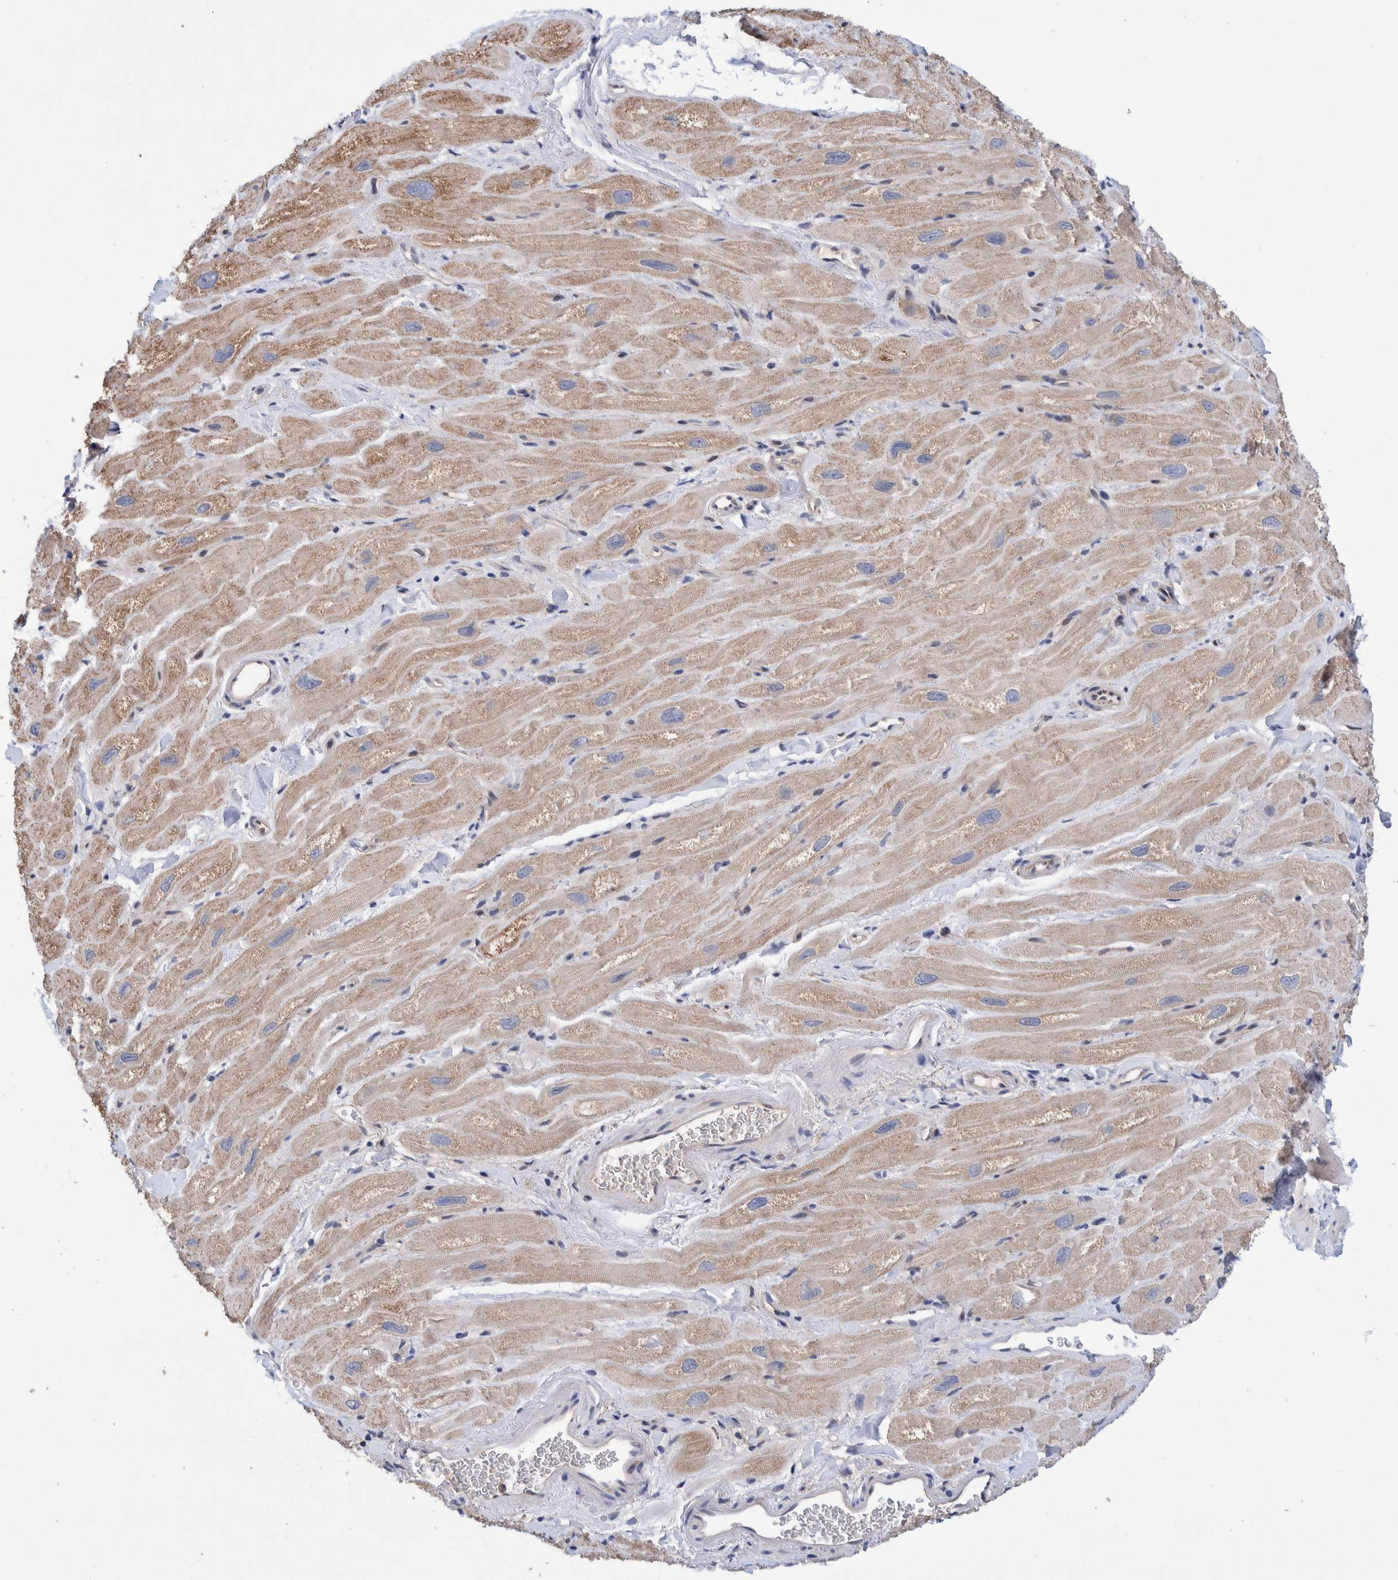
{"staining": {"intensity": "weak", "quantity": ">75%", "location": "cytoplasmic/membranous"}, "tissue": "heart muscle", "cell_type": "Cardiomyocytes", "image_type": "normal", "snomed": [{"axis": "morphology", "description": "Normal tissue, NOS"}, {"axis": "topography", "description": "Heart"}], "caption": "Immunohistochemical staining of unremarkable human heart muscle displays >75% levels of weak cytoplasmic/membranous protein positivity in about >75% of cardiomyocytes. The staining is performed using DAB brown chromogen to label protein expression. The nuclei are counter-stained blue using hematoxylin.", "gene": "PFAS", "patient": {"sex": "male", "age": 49}}